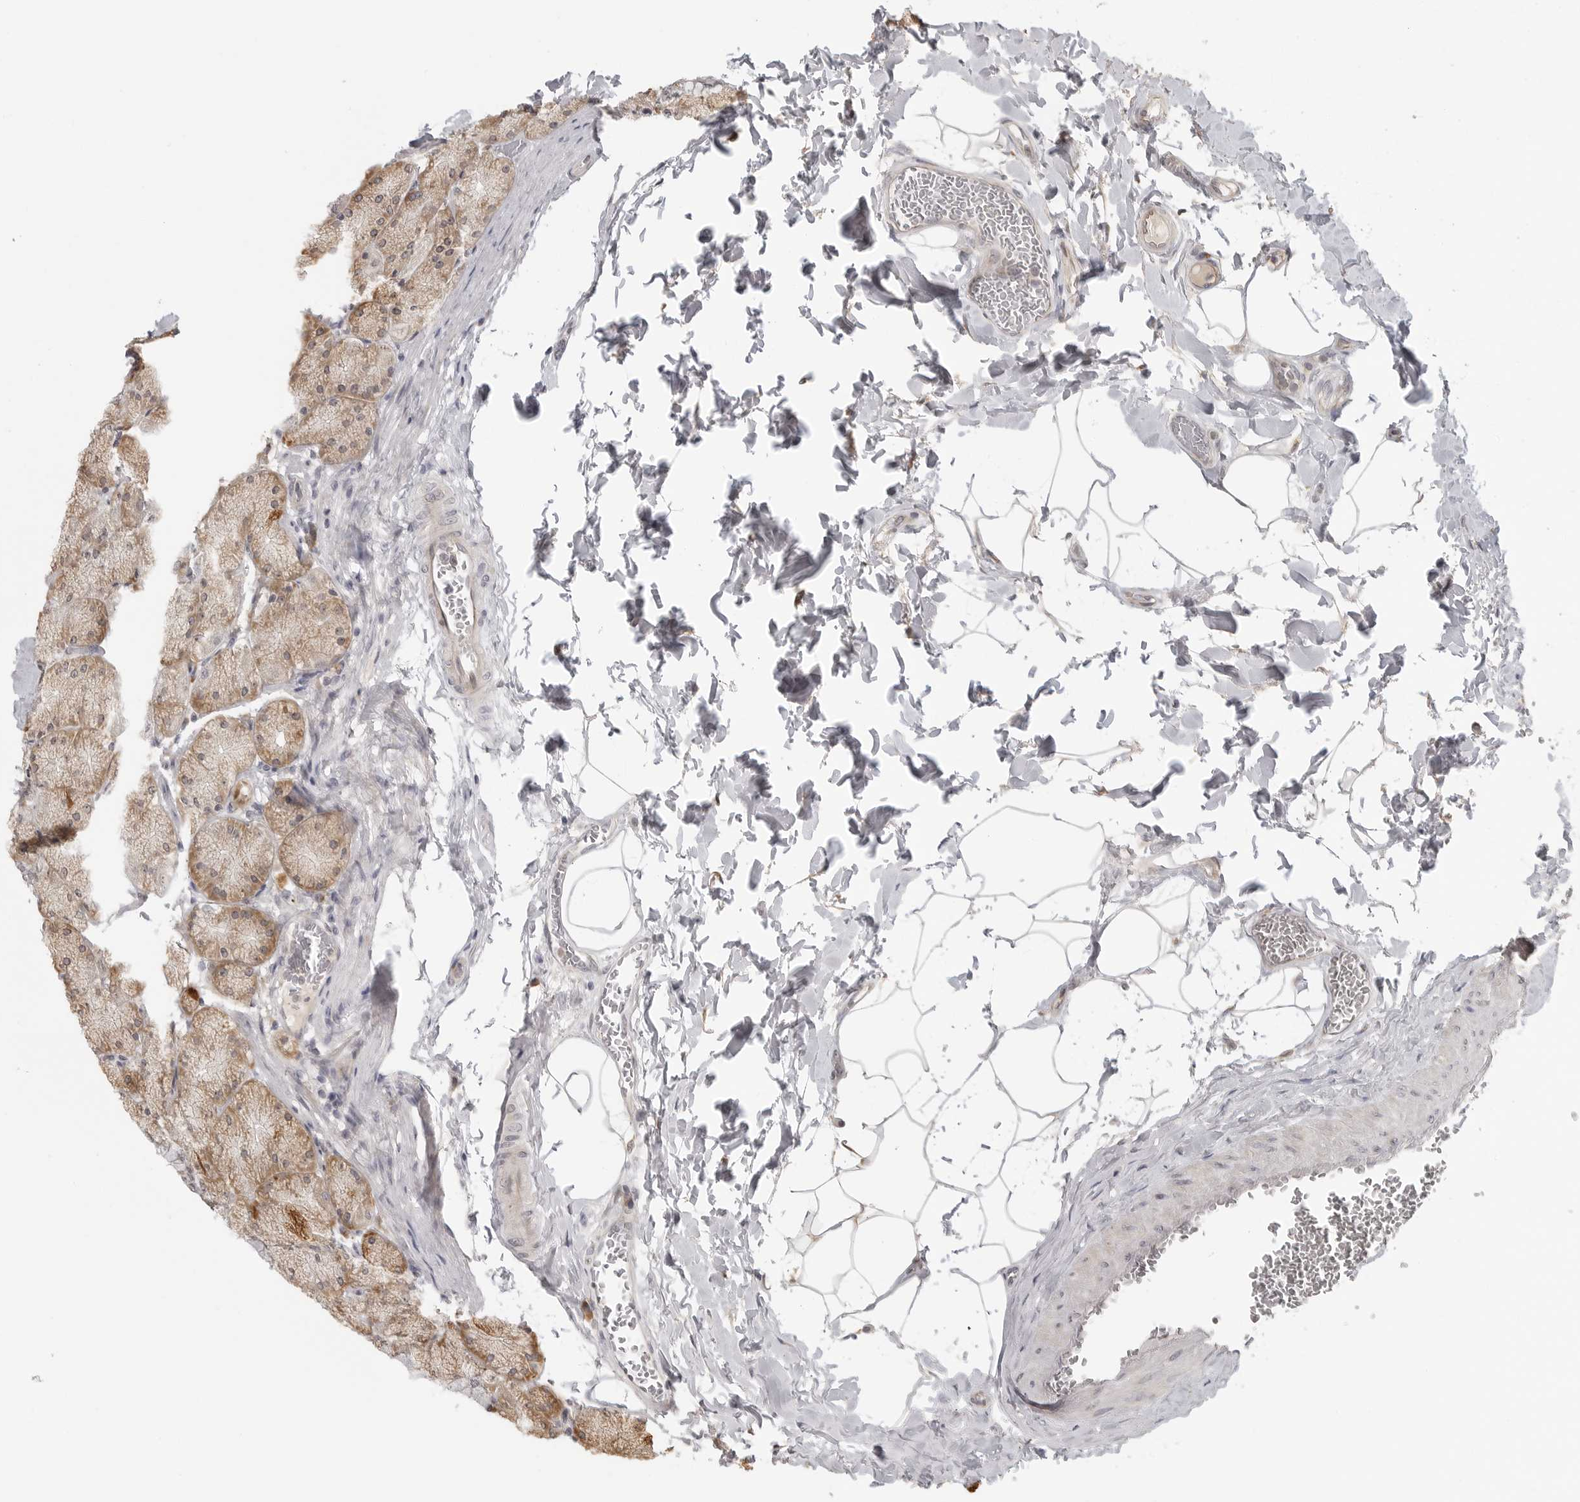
{"staining": {"intensity": "weak", "quantity": "25%-75%", "location": "cytoplasmic/membranous"}, "tissue": "stomach", "cell_type": "Glandular cells", "image_type": "normal", "snomed": [{"axis": "morphology", "description": "Normal tissue, NOS"}, {"axis": "topography", "description": "Stomach, upper"}], "caption": "Brown immunohistochemical staining in unremarkable stomach displays weak cytoplasmic/membranous staining in about 25%-75% of glandular cells. (DAB = brown stain, brightfield microscopy at high magnification).", "gene": "IDO1", "patient": {"sex": "female", "age": 56}}